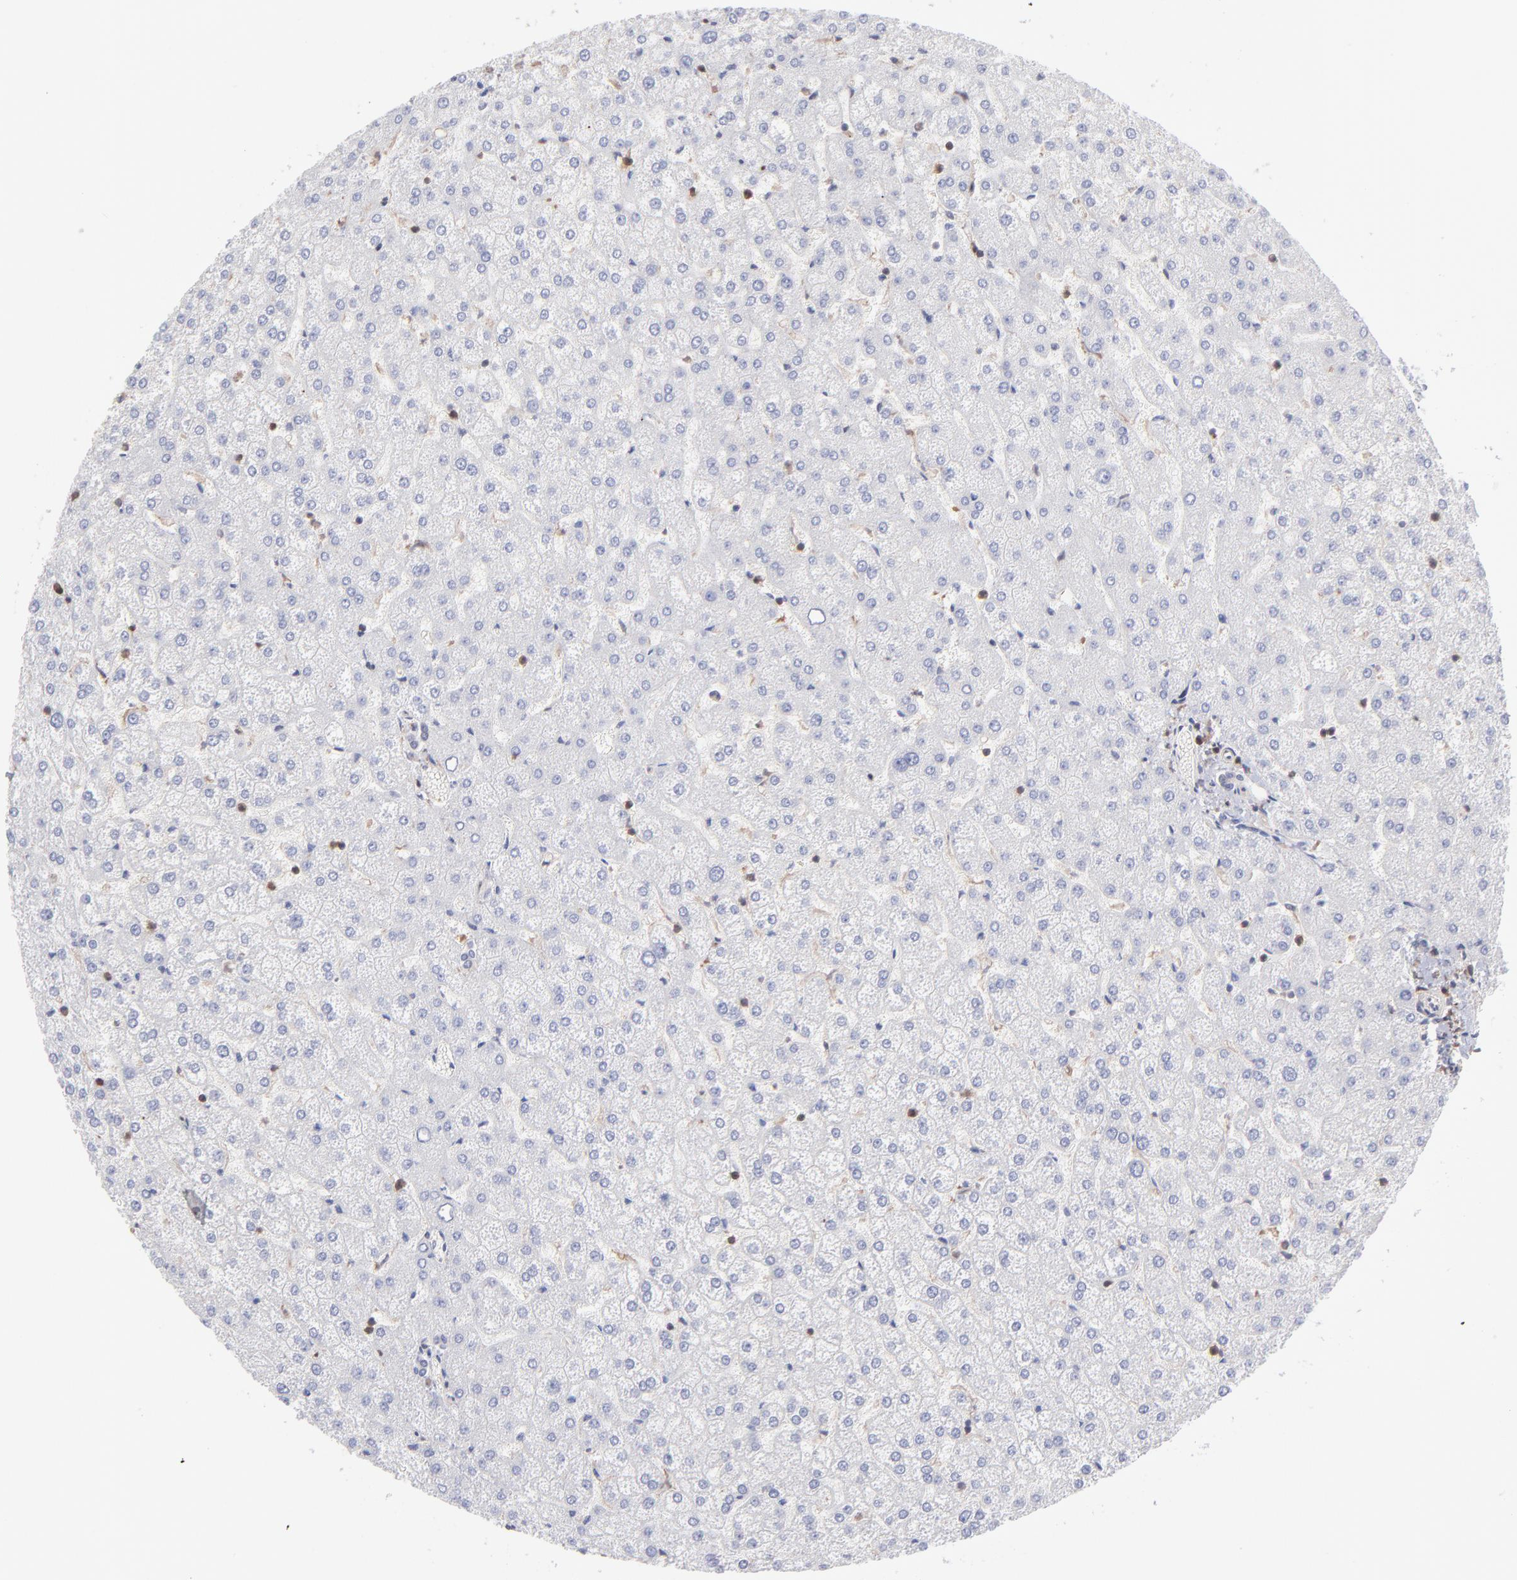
{"staining": {"intensity": "weak", "quantity": ">75%", "location": "cytoplasmic/membranous"}, "tissue": "liver", "cell_type": "Cholangiocytes", "image_type": "normal", "snomed": [{"axis": "morphology", "description": "Normal tissue, NOS"}, {"axis": "topography", "description": "Liver"}], "caption": "About >75% of cholangiocytes in benign liver exhibit weak cytoplasmic/membranous protein expression as visualized by brown immunohistochemical staining.", "gene": "MAPRE1", "patient": {"sex": "female", "age": 32}}